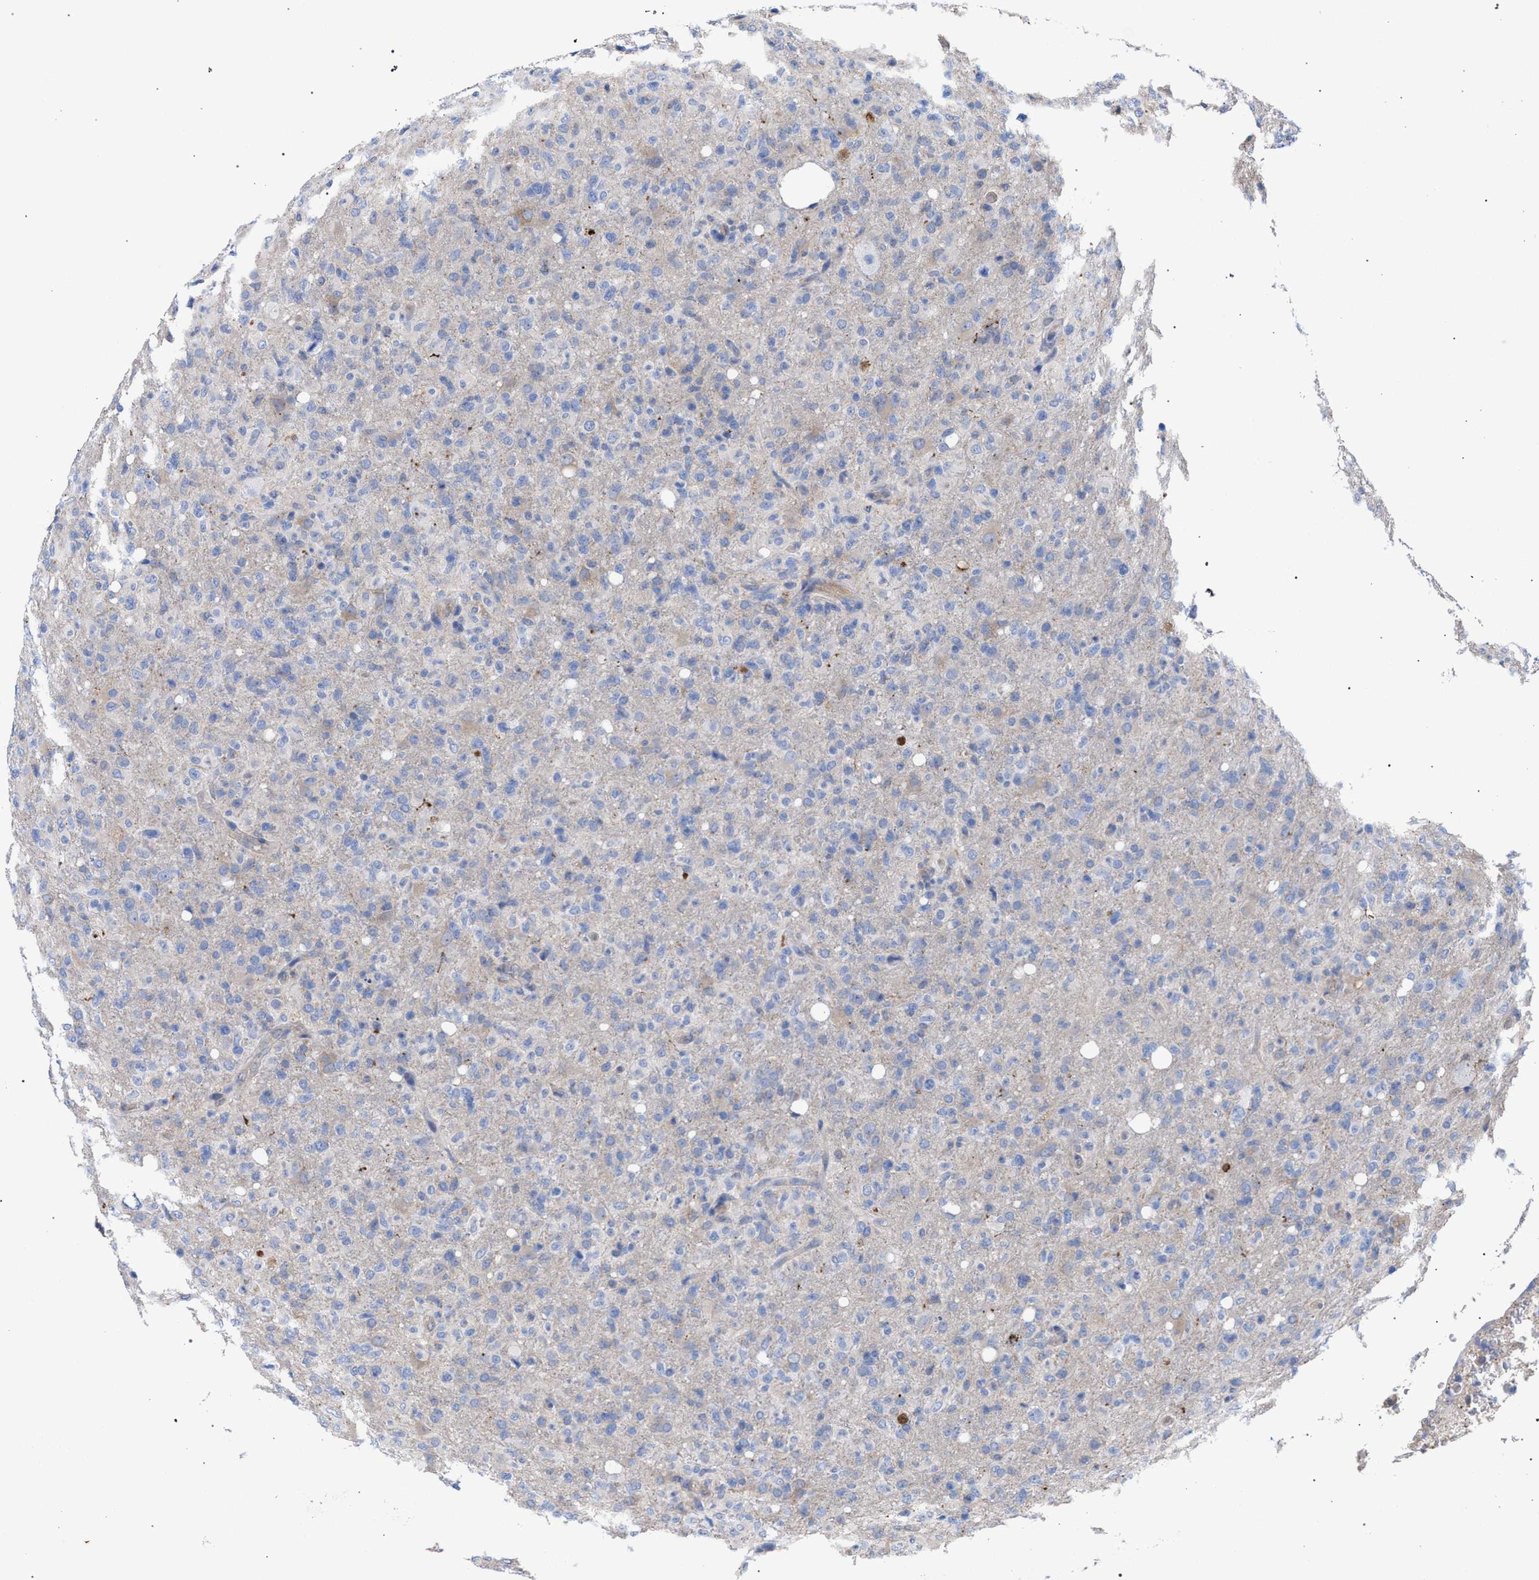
{"staining": {"intensity": "weak", "quantity": "<25%", "location": "cytoplasmic/membranous"}, "tissue": "glioma", "cell_type": "Tumor cells", "image_type": "cancer", "snomed": [{"axis": "morphology", "description": "Glioma, malignant, High grade"}, {"axis": "topography", "description": "Brain"}], "caption": "Immunohistochemistry micrograph of neoplastic tissue: human malignant glioma (high-grade) stained with DAB displays no significant protein staining in tumor cells.", "gene": "GMPR", "patient": {"sex": "female", "age": 57}}